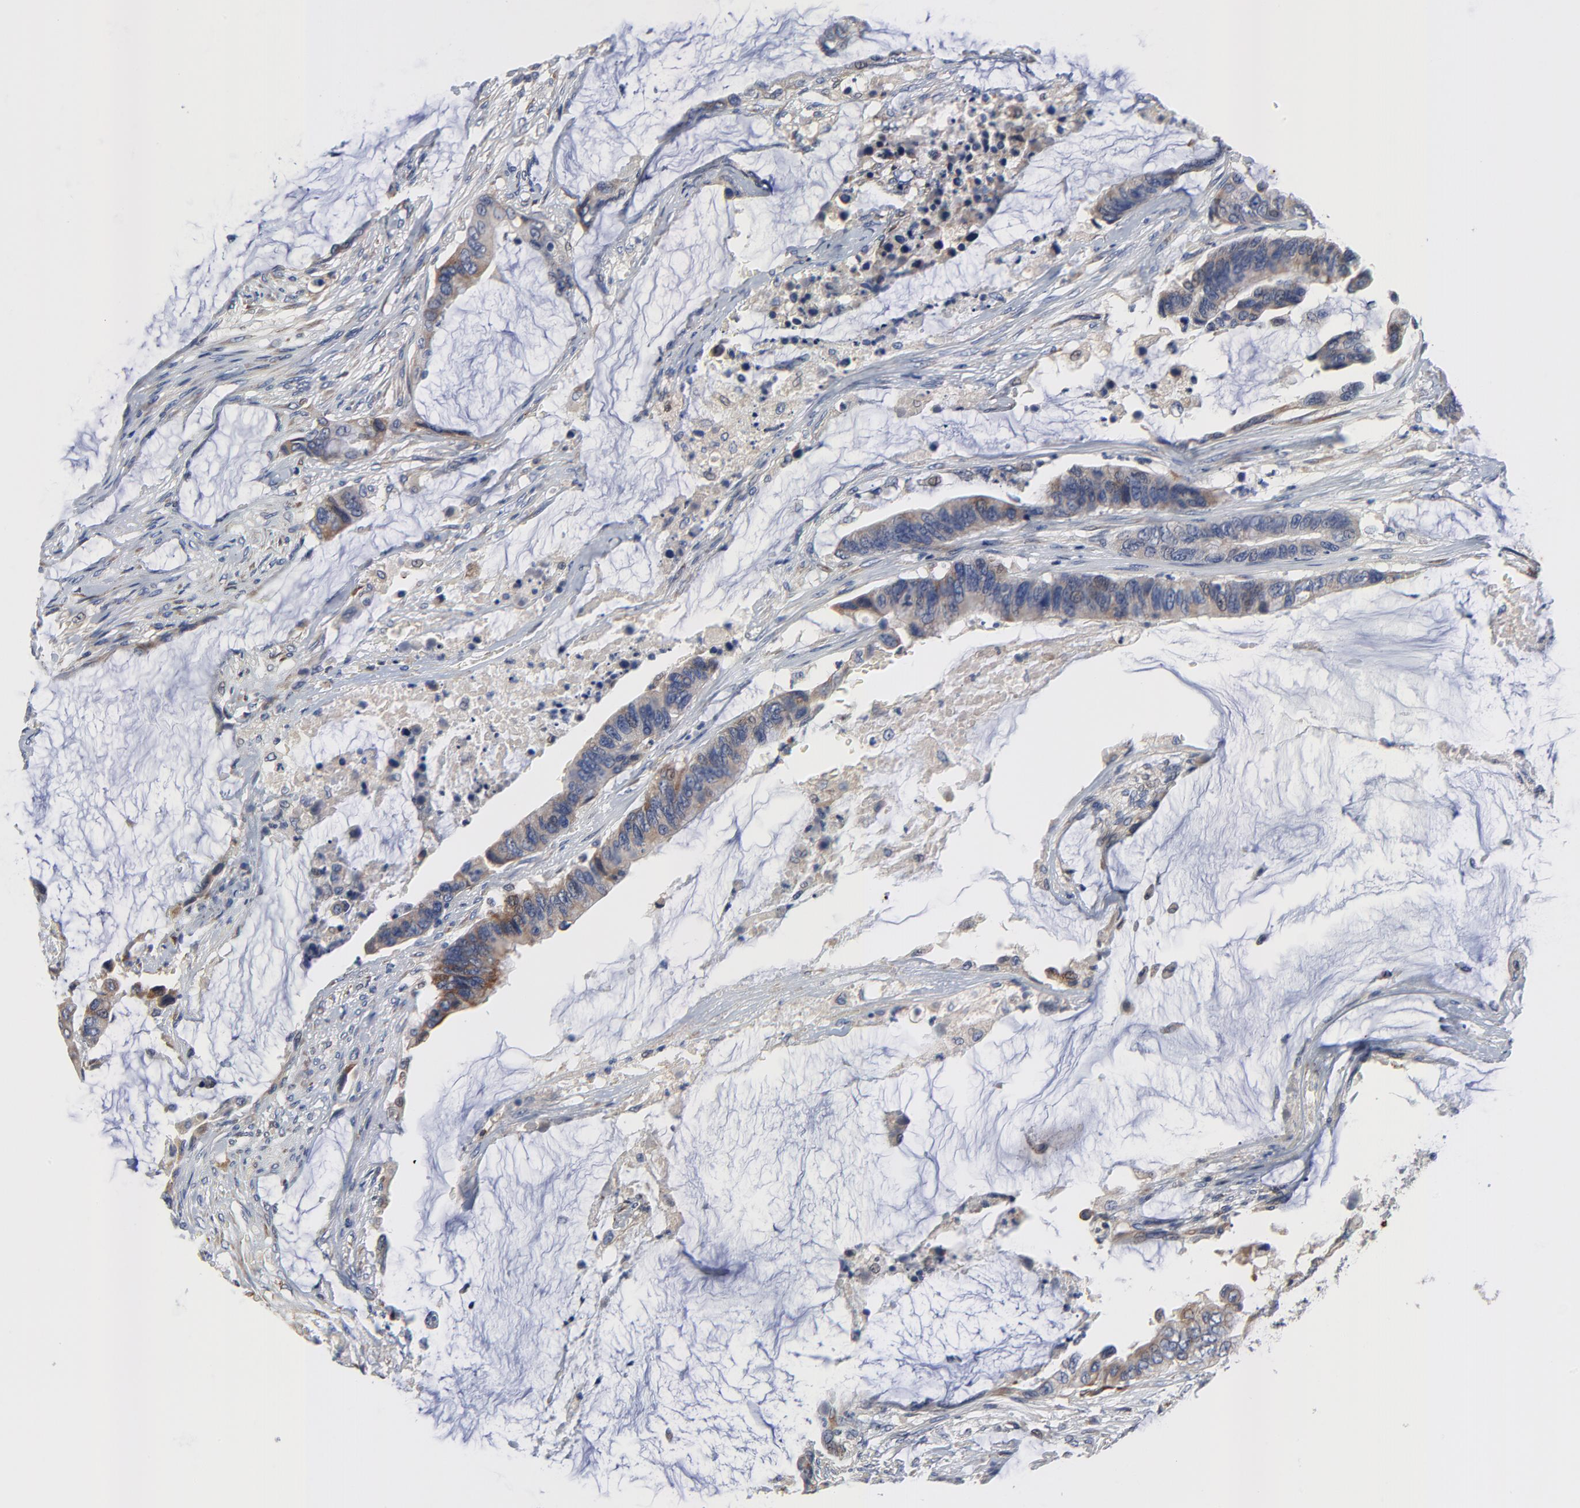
{"staining": {"intensity": "moderate", "quantity": "25%-75%", "location": "cytoplasmic/membranous"}, "tissue": "colorectal cancer", "cell_type": "Tumor cells", "image_type": "cancer", "snomed": [{"axis": "morphology", "description": "Adenocarcinoma, NOS"}, {"axis": "topography", "description": "Rectum"}], "caption": "Colorectal cancer stained with DAB IHC reveals medium levels of moderate cytoplasmic/membranous expression in approximately 25%-75% of tumor cells.", "gene": "VAV2", "patient": {"sex": "female", "age": 59}}